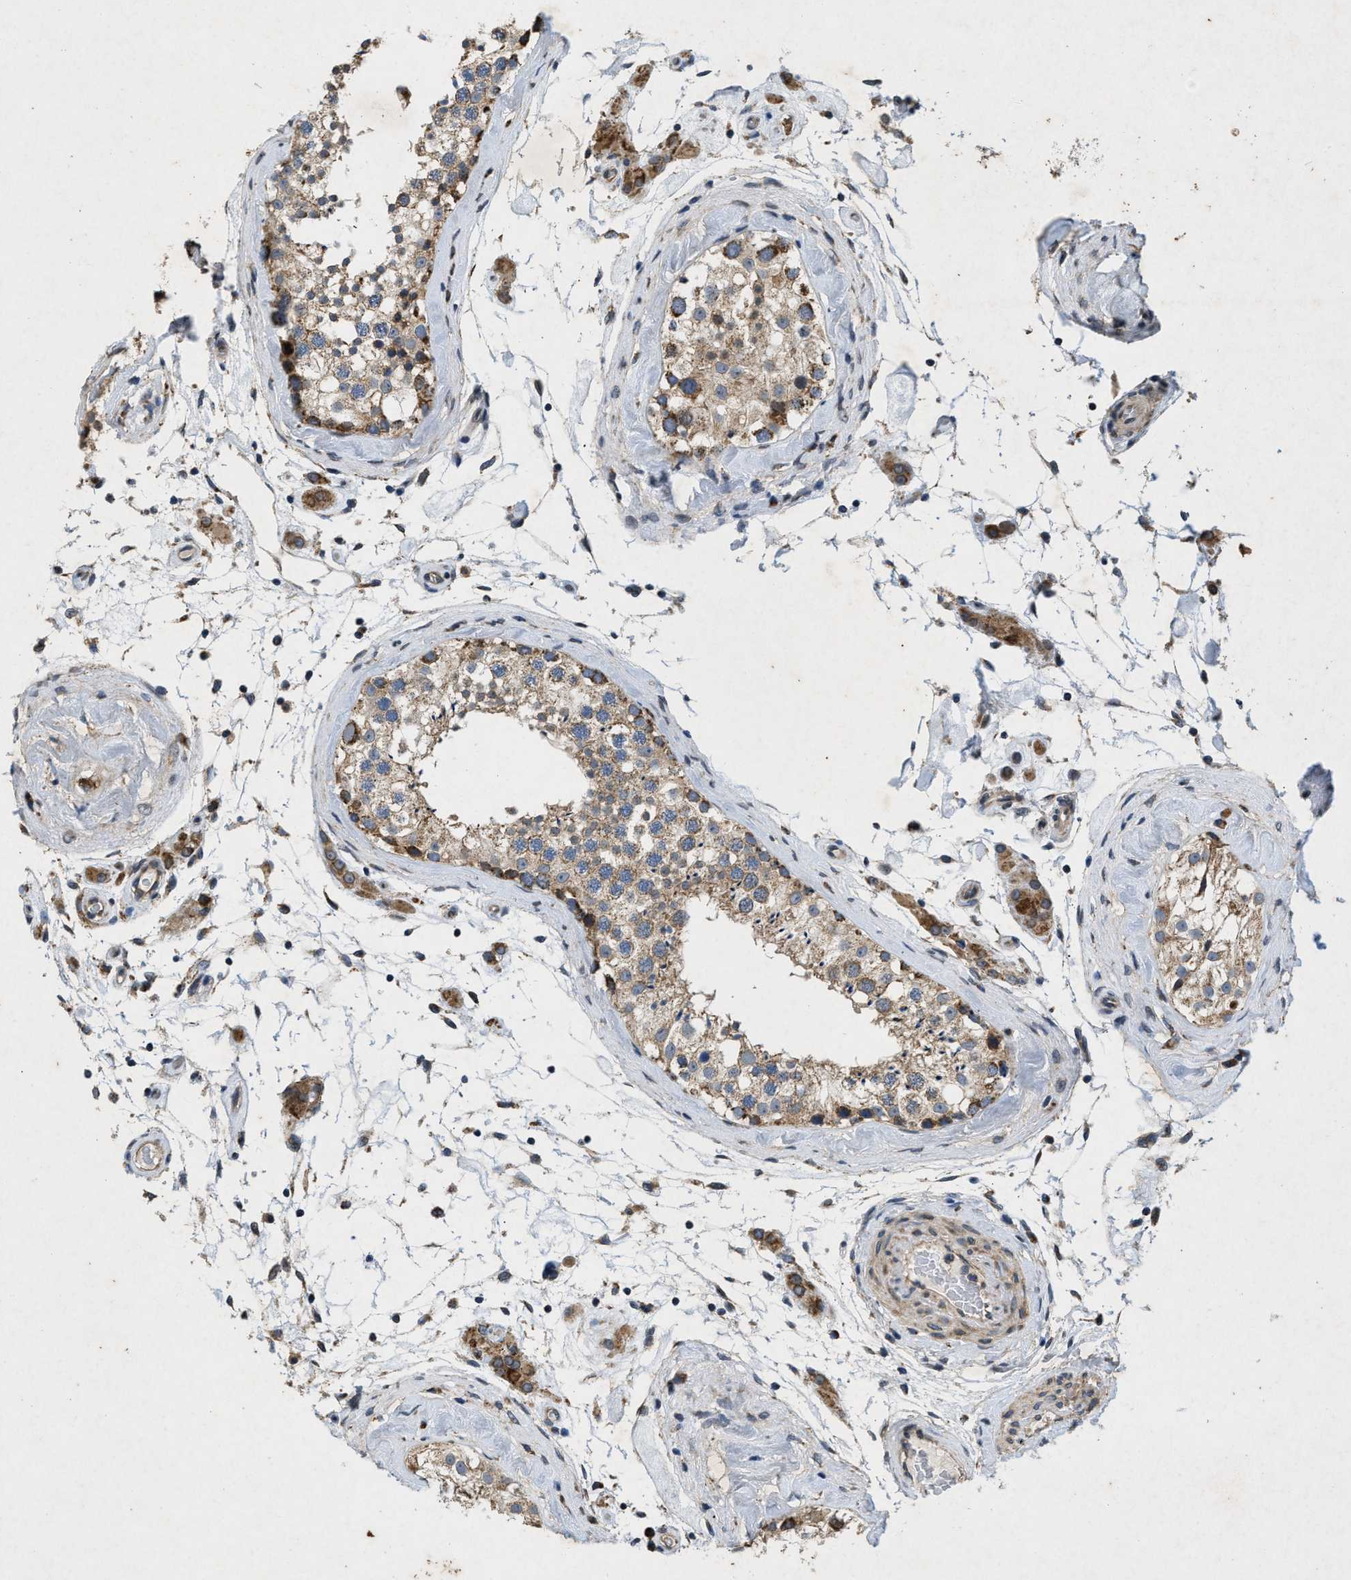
{"staining": {"intensity": "moderate", "quantity": ">75%", "location": "cytoplasmic/membranous"}, "tissue": "testis", "cell_type": "Cells in seminiferous ducts", "image_type": "normal", "snomed": [{"axis": "morphology", "description": "Normal tissue, NOS"}, {"axis": "topography", "description": "Testis"}], "caption": "Human testis stained with a brown dye shows moderate cytoplasmic/membranous positive staining in about >75% of cells in seminiferous ducts.", "gene": "PRKG2", "patient": {"sex": "male", "age": 46}}